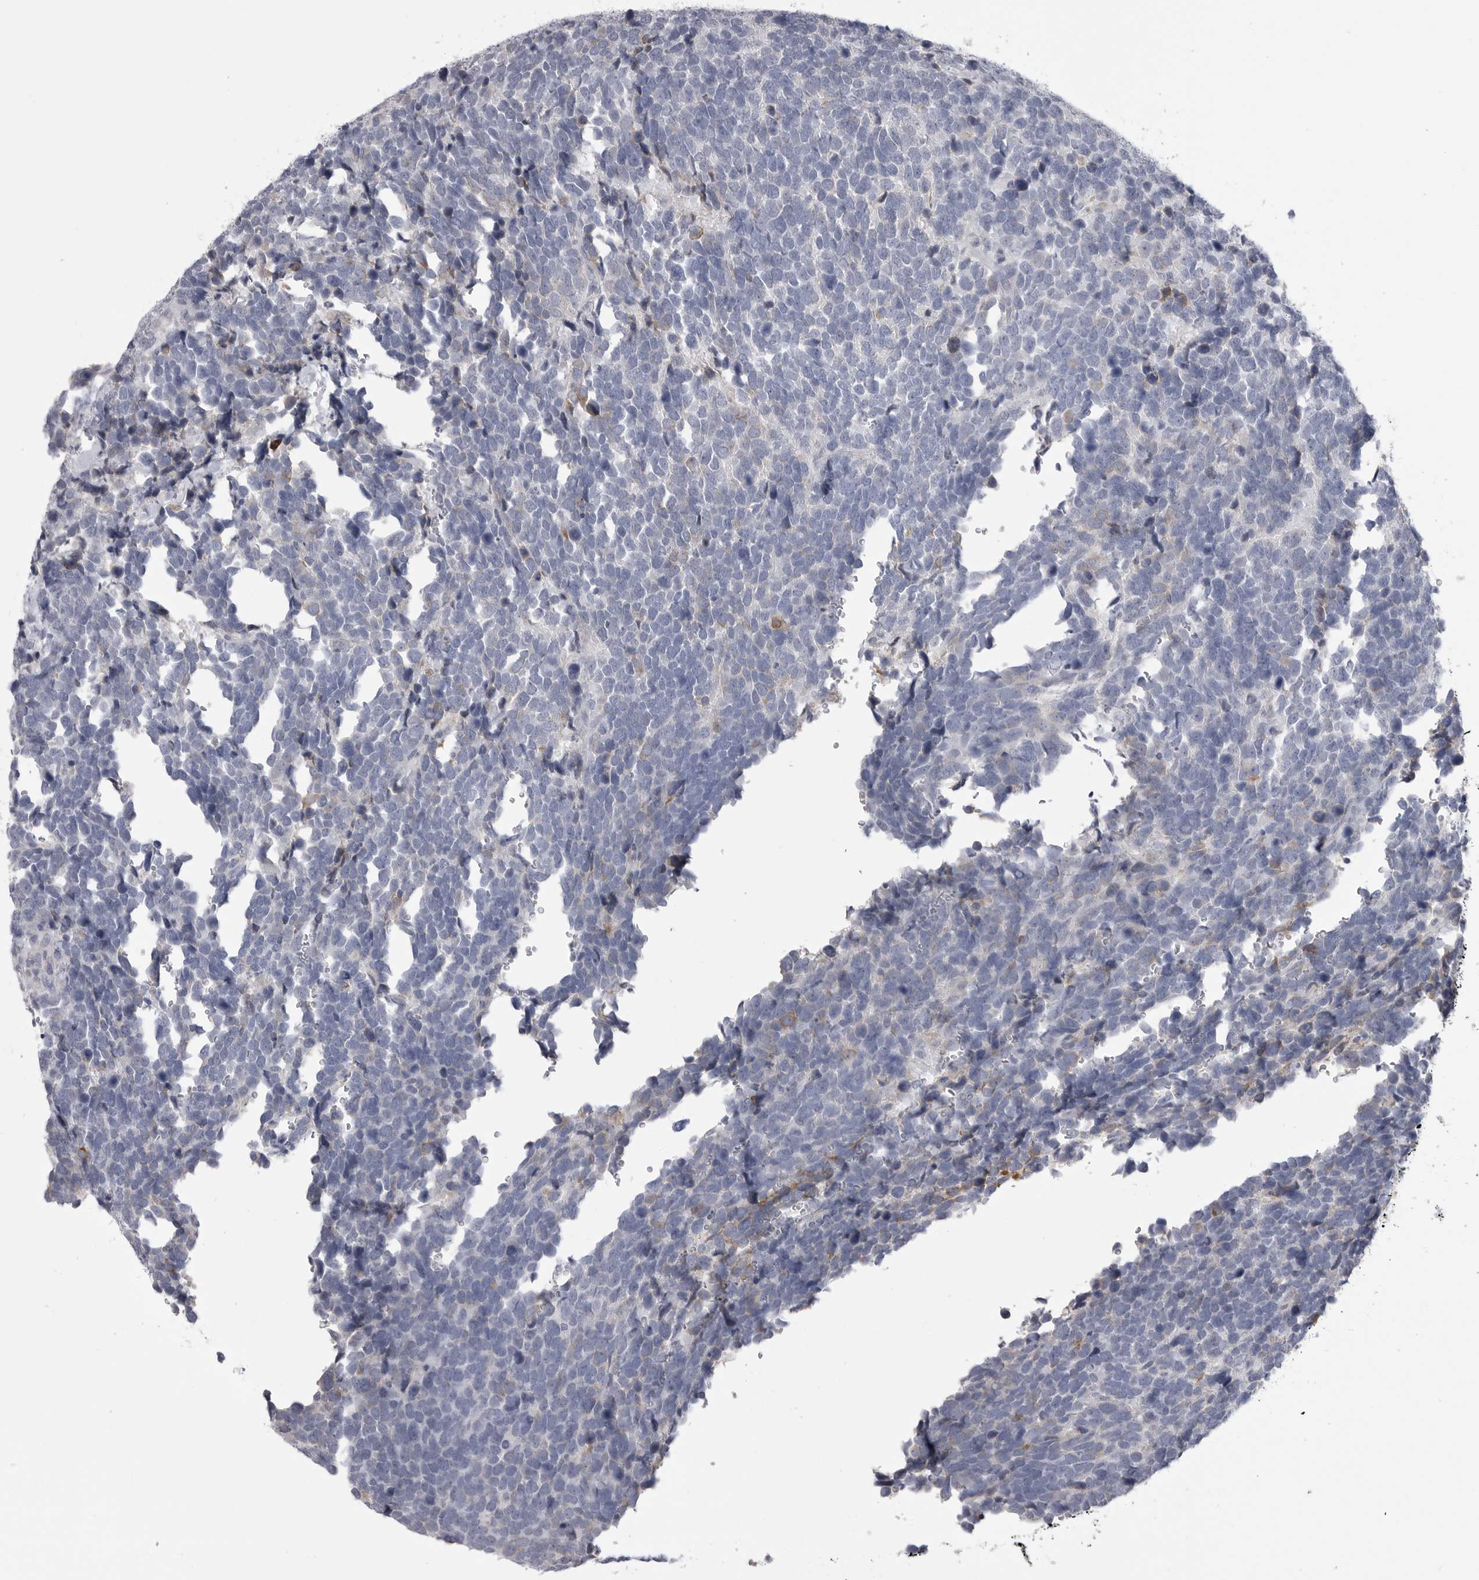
{"staining": {"intensity": "negative", "quantity": "none", "location": "none"}, "tissue": "urothelial cancer", "cell_type": "Tumor cells", "image_type": "cancer", "snomed": [{"axis": "morphology", "description": "Urothelial carcinoma, High grade"}, {"axis": "topography", "description": "Urinary bladder"}], "caption": "Immunohistochemistry (IHC) image of neoplastic tissue: human urothelial cancer stained with DAB (3,3'-diaminobenzidine) exhibits no significant protein expression in tumor cells. (Brightfield microscopy of DAB (3,3'-diaminobenzidine) immunohistochemistry (IHC) at high magnification).", "gene": "FKBP2", "patient": {"sex": "female", "age": 82}}